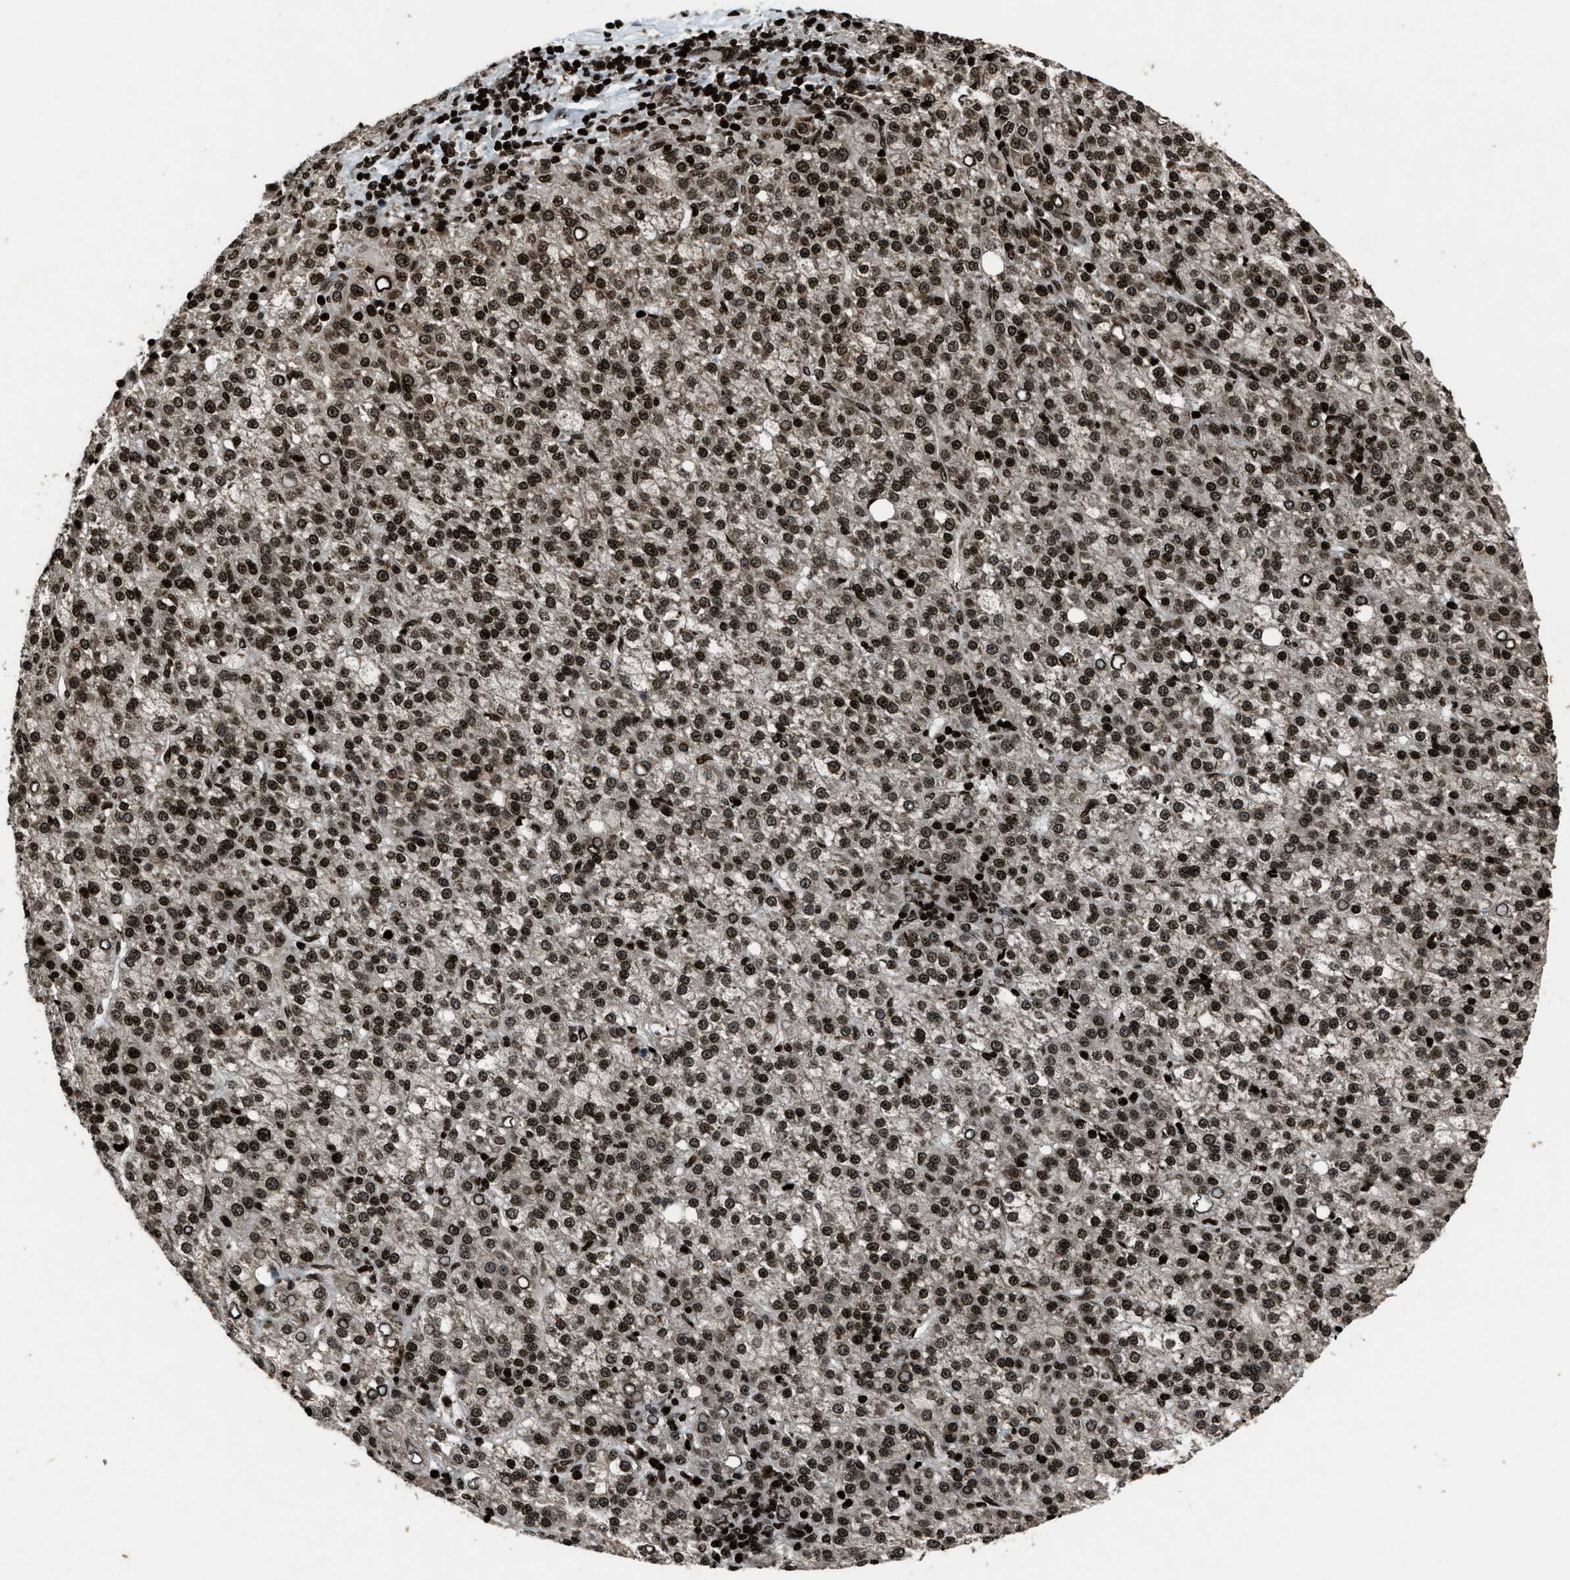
{"staining": {"intensity": "strong", "quantity": ">75%", "location": "nuclear"}, "tissue": "liver cancer", "cell_type": "Tumor cells", "image_type": "cancer", "snomed": [{"axis": "morphology", "description": "Carcinoma, Hepatocellular, NOS"}, {"axis": "topography", "description": "Liver"}], "caption": "Immunohistochemistry (IHC) staining of liver cancer (hepatocellular carcinoma), which exhibits high levels of strong nuclear positivity in about >75% of tumor cells indicating strong nuclear protein staining. The staining was performed using DAB (3,3'-diaminobenzidine) (brown) for protein detection and nuclei were counterstained in hematoxylin (blue).", "gene": "H4C1", "patient": {"sex": "female", "age": 58}}